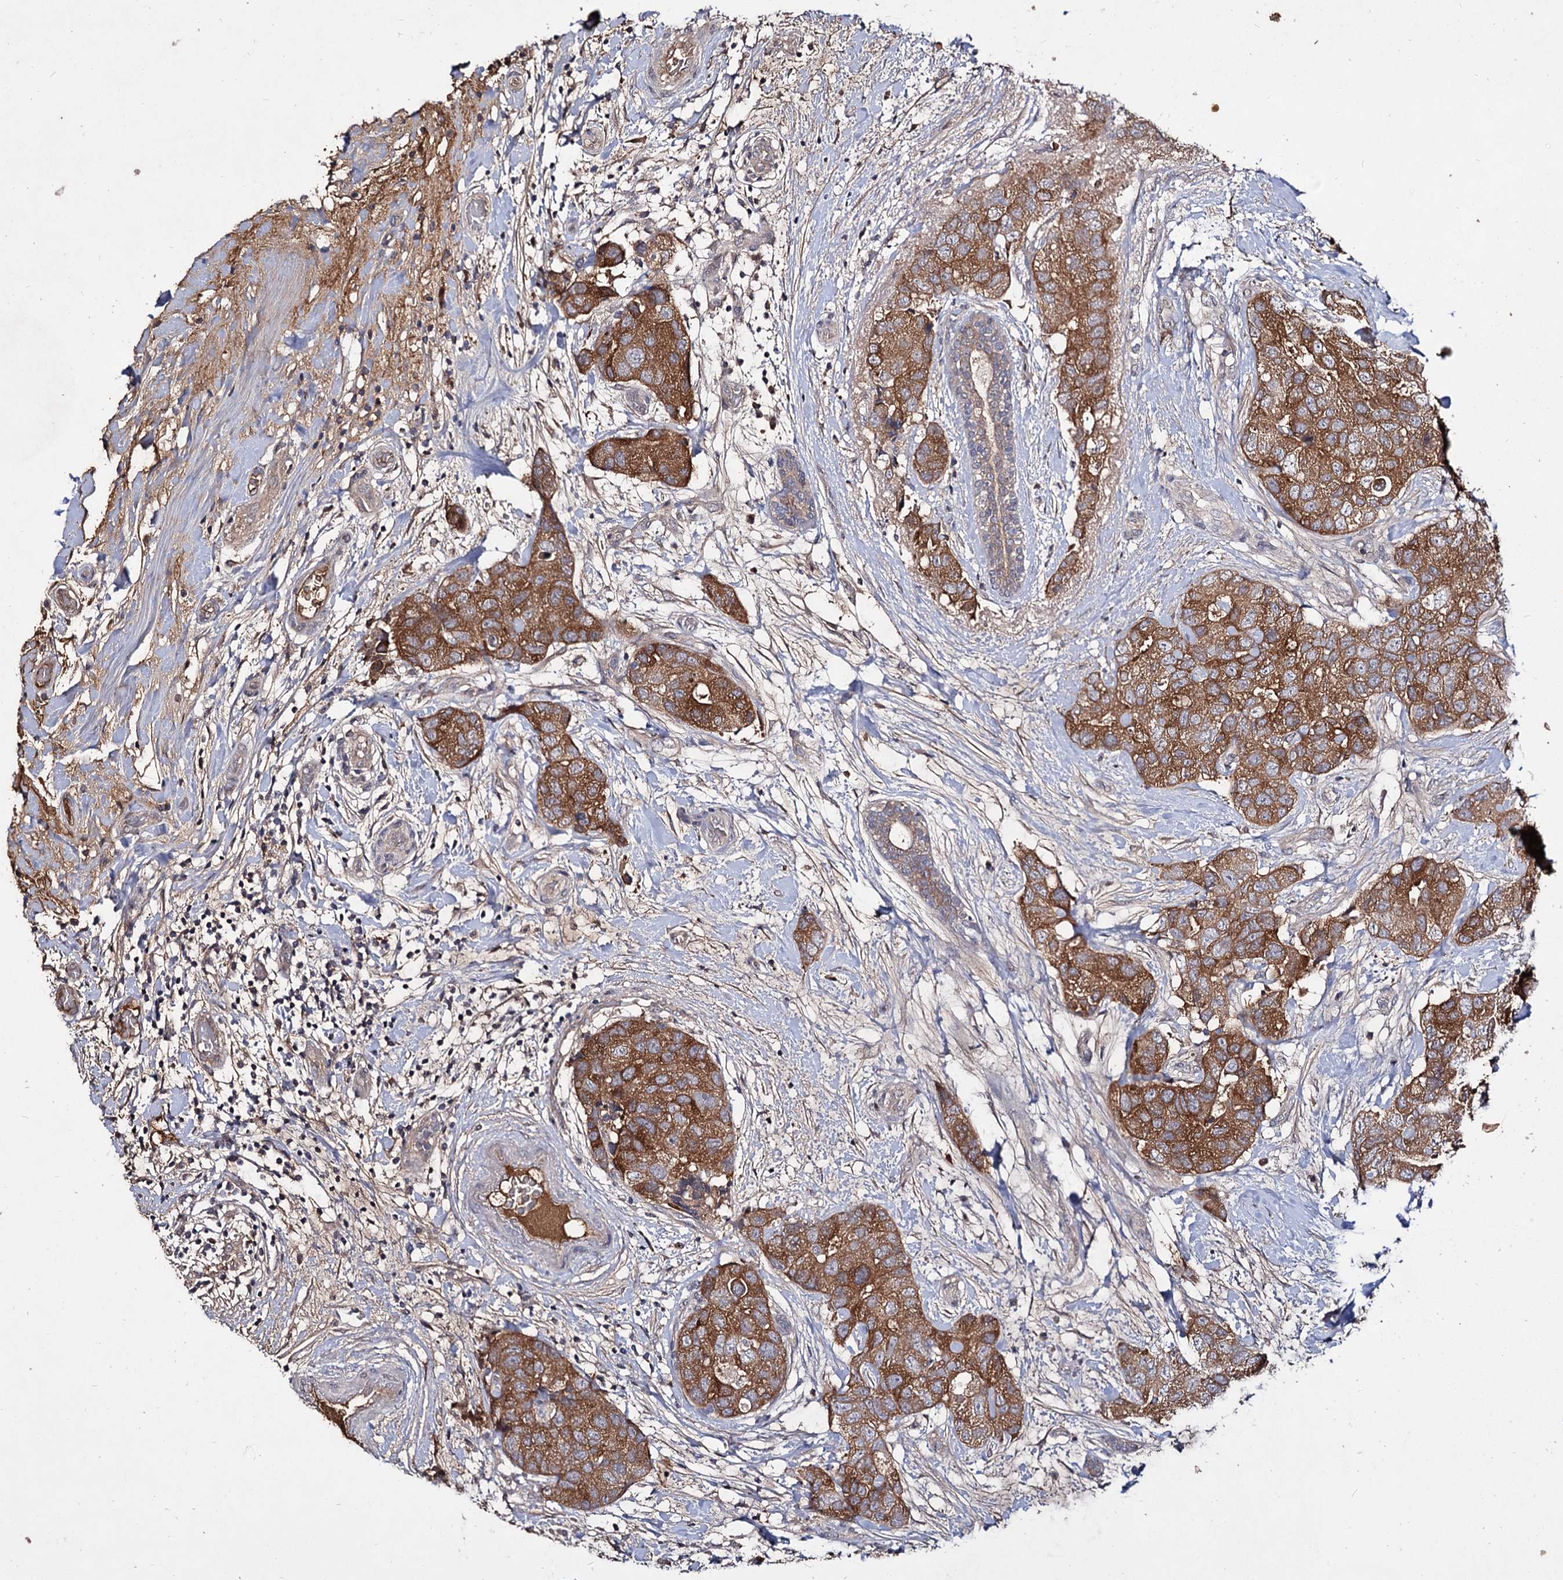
{"staining": {"intensity": "strong", "quantity": ">75%", "location": "cytoplasmic/membranous"}, "tissue": "breast cancer", "cell_type": "Tumor cells", "image_type": "cancer", "snomed": [{"axis": "morphology", "description": "Duct carcinoma"}, {"axis": "topography", "description": "Breast"}], "caption": "About >75% of tumor cells in intraductal carcinoma (breast) exhibit strong cytoplasmic/membranous protein positivity as visualized by brown immunohistochemical staining.", "gene": "ARFIP2", "patient": {"sex": "female", "age": 62}}